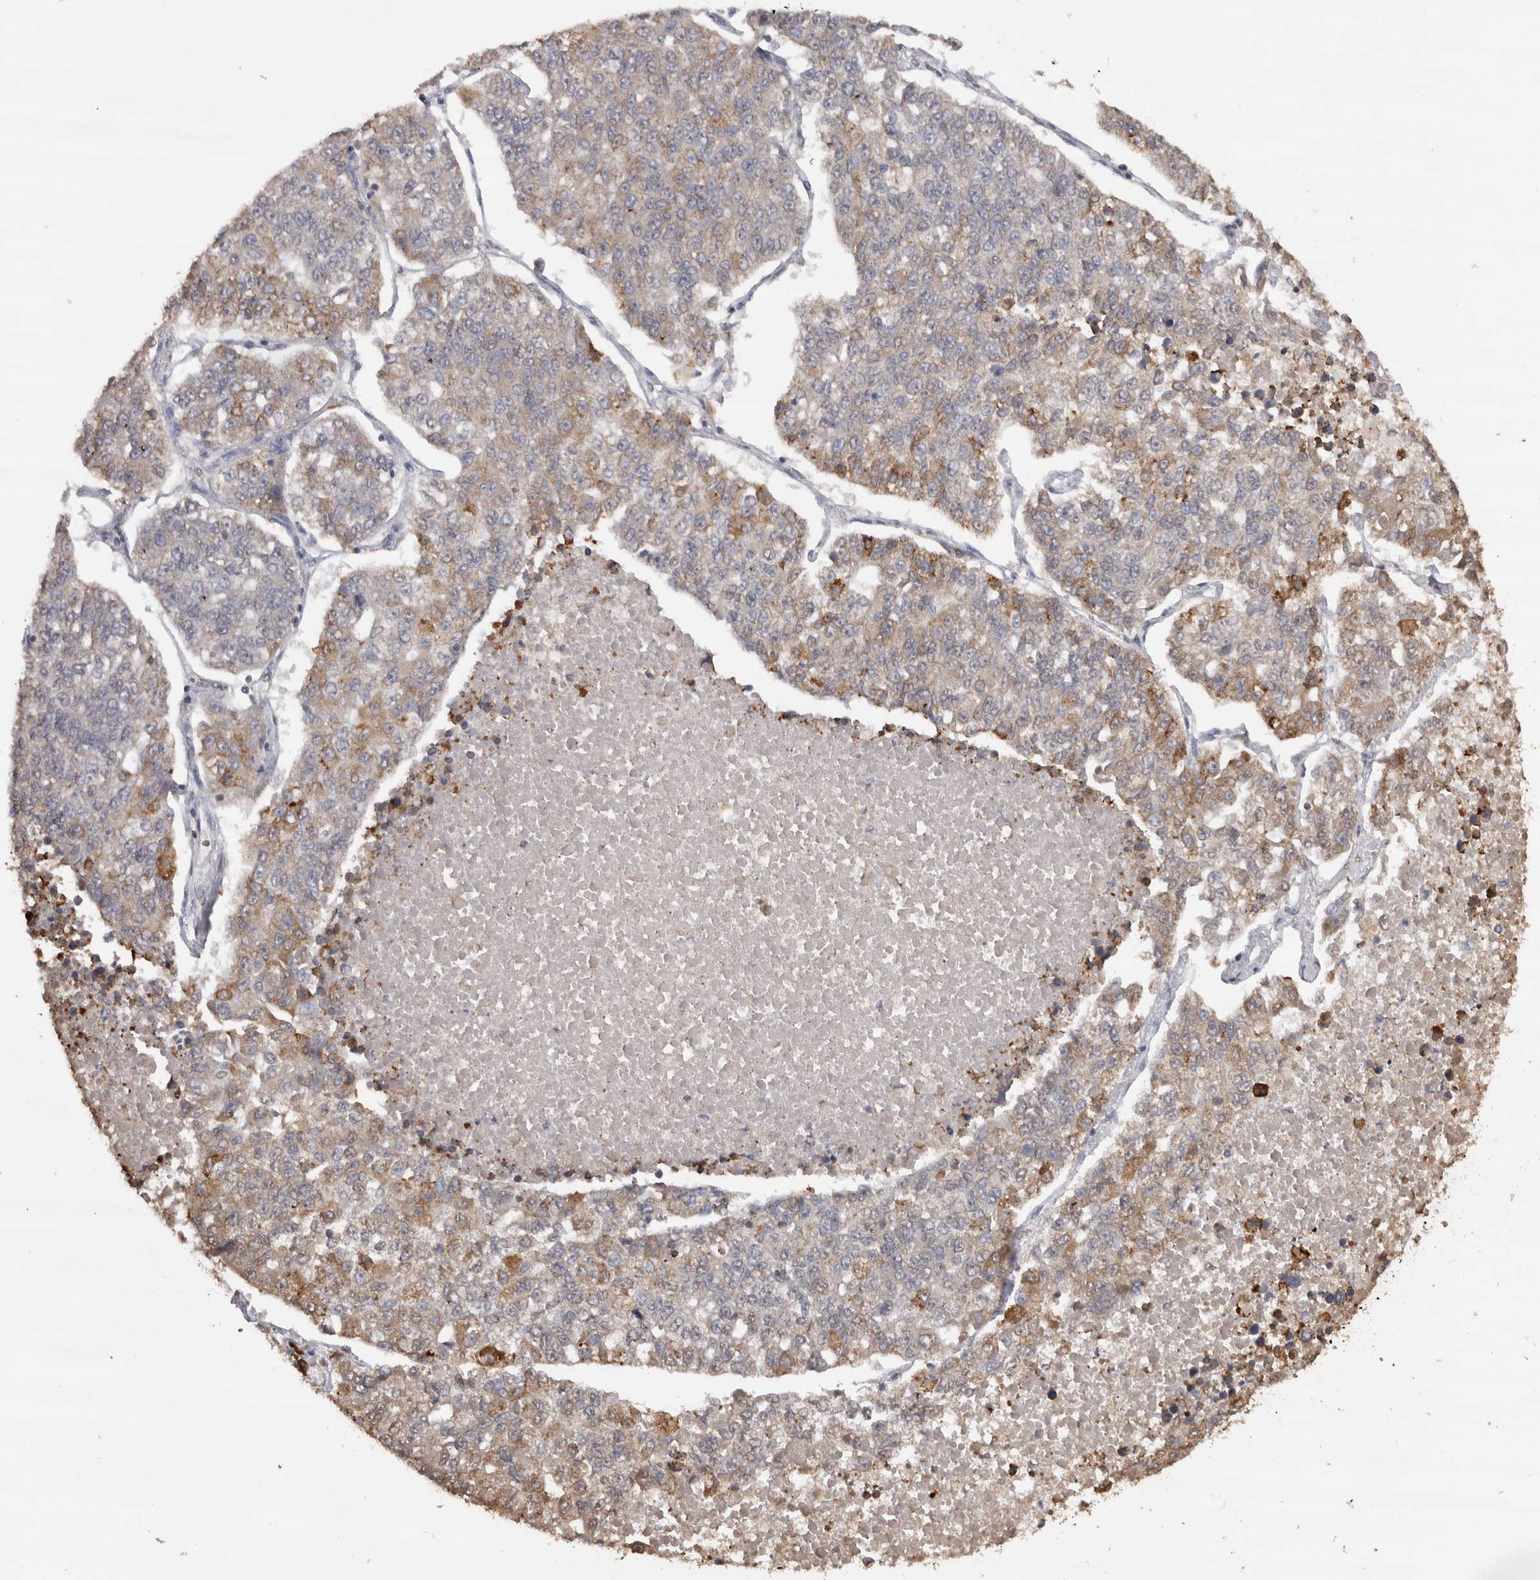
{"staining": {"intensity": "moderate", "quantity": "<25%", "location": "cytoplasmic/membranous"}, "tissue": "lung cancer", "cell_type": "Tumor cells", "image_type": "cancer", "snomed": [{"axis": "morphology", "description": "Adenocarcinoma, NOS"}, {"axis": "topography", "description": "Lung"}], "caption": "A low amount of moderate cytoplasmic/membranous staining is present in approximately <25% of tumor cells in lung cancer (adenocarcinoma) tissue.", "gene": "CRELD2", "patient": {"sex": "male", "age": 49}}